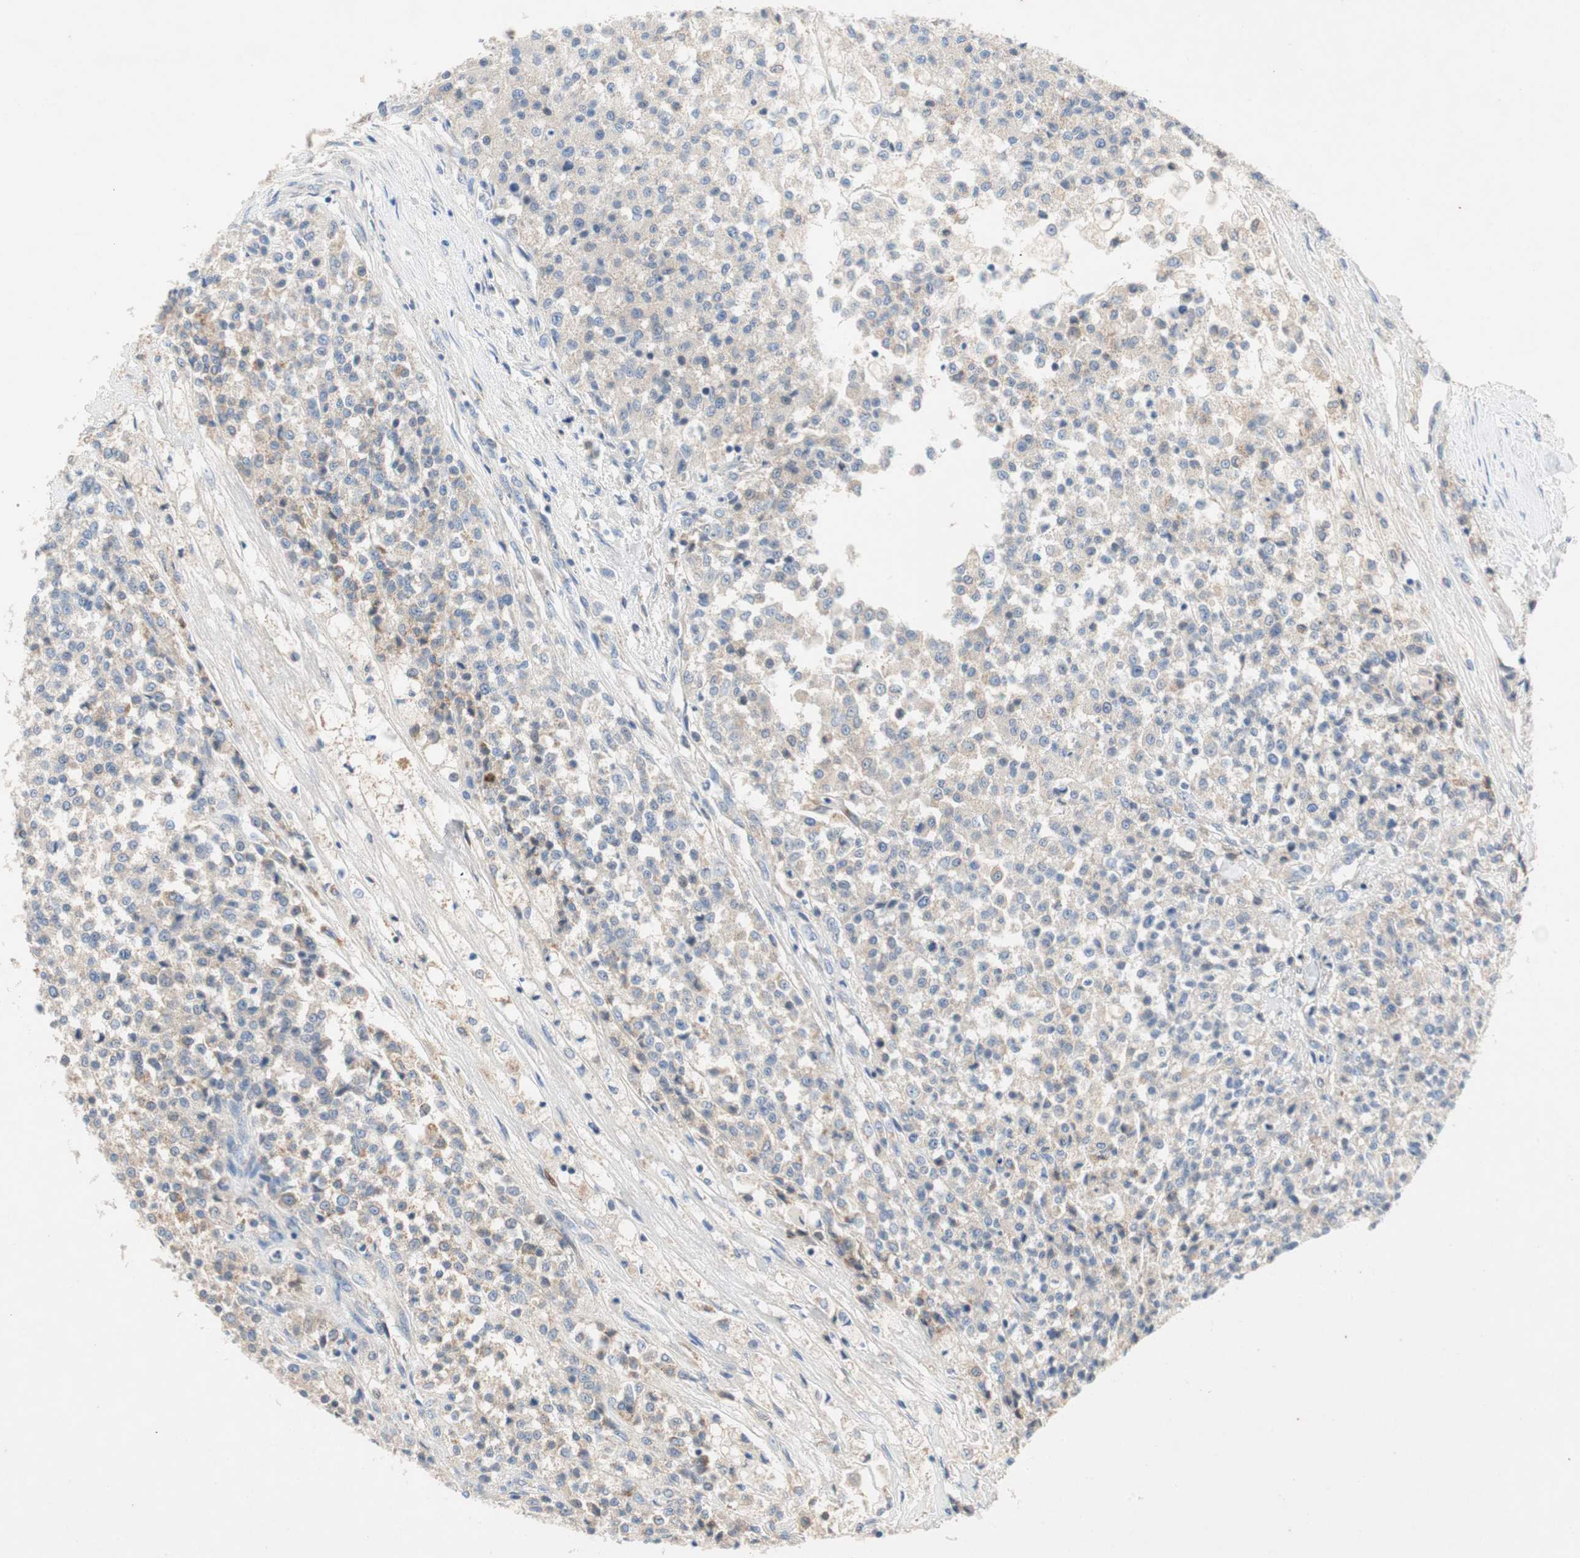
{"staining": {"intensity": "weak", "quantity": "<25%", "location": "cytoplasmic/membranous"}, "tissue": "testis cancer", "cell_type": "Tumor cells", "image_type": "cancer", "snomed": [{"axis": "morphology", "description": "Seminoma, NOS"}, {"axis": "topography", "description": "Testis"}], "caption": "Immunohistochemistry of human seminoma (testis) shows no expression in tumor cells.", "gene": "RELB", "patient": {"sex": "male", "age": 59}}